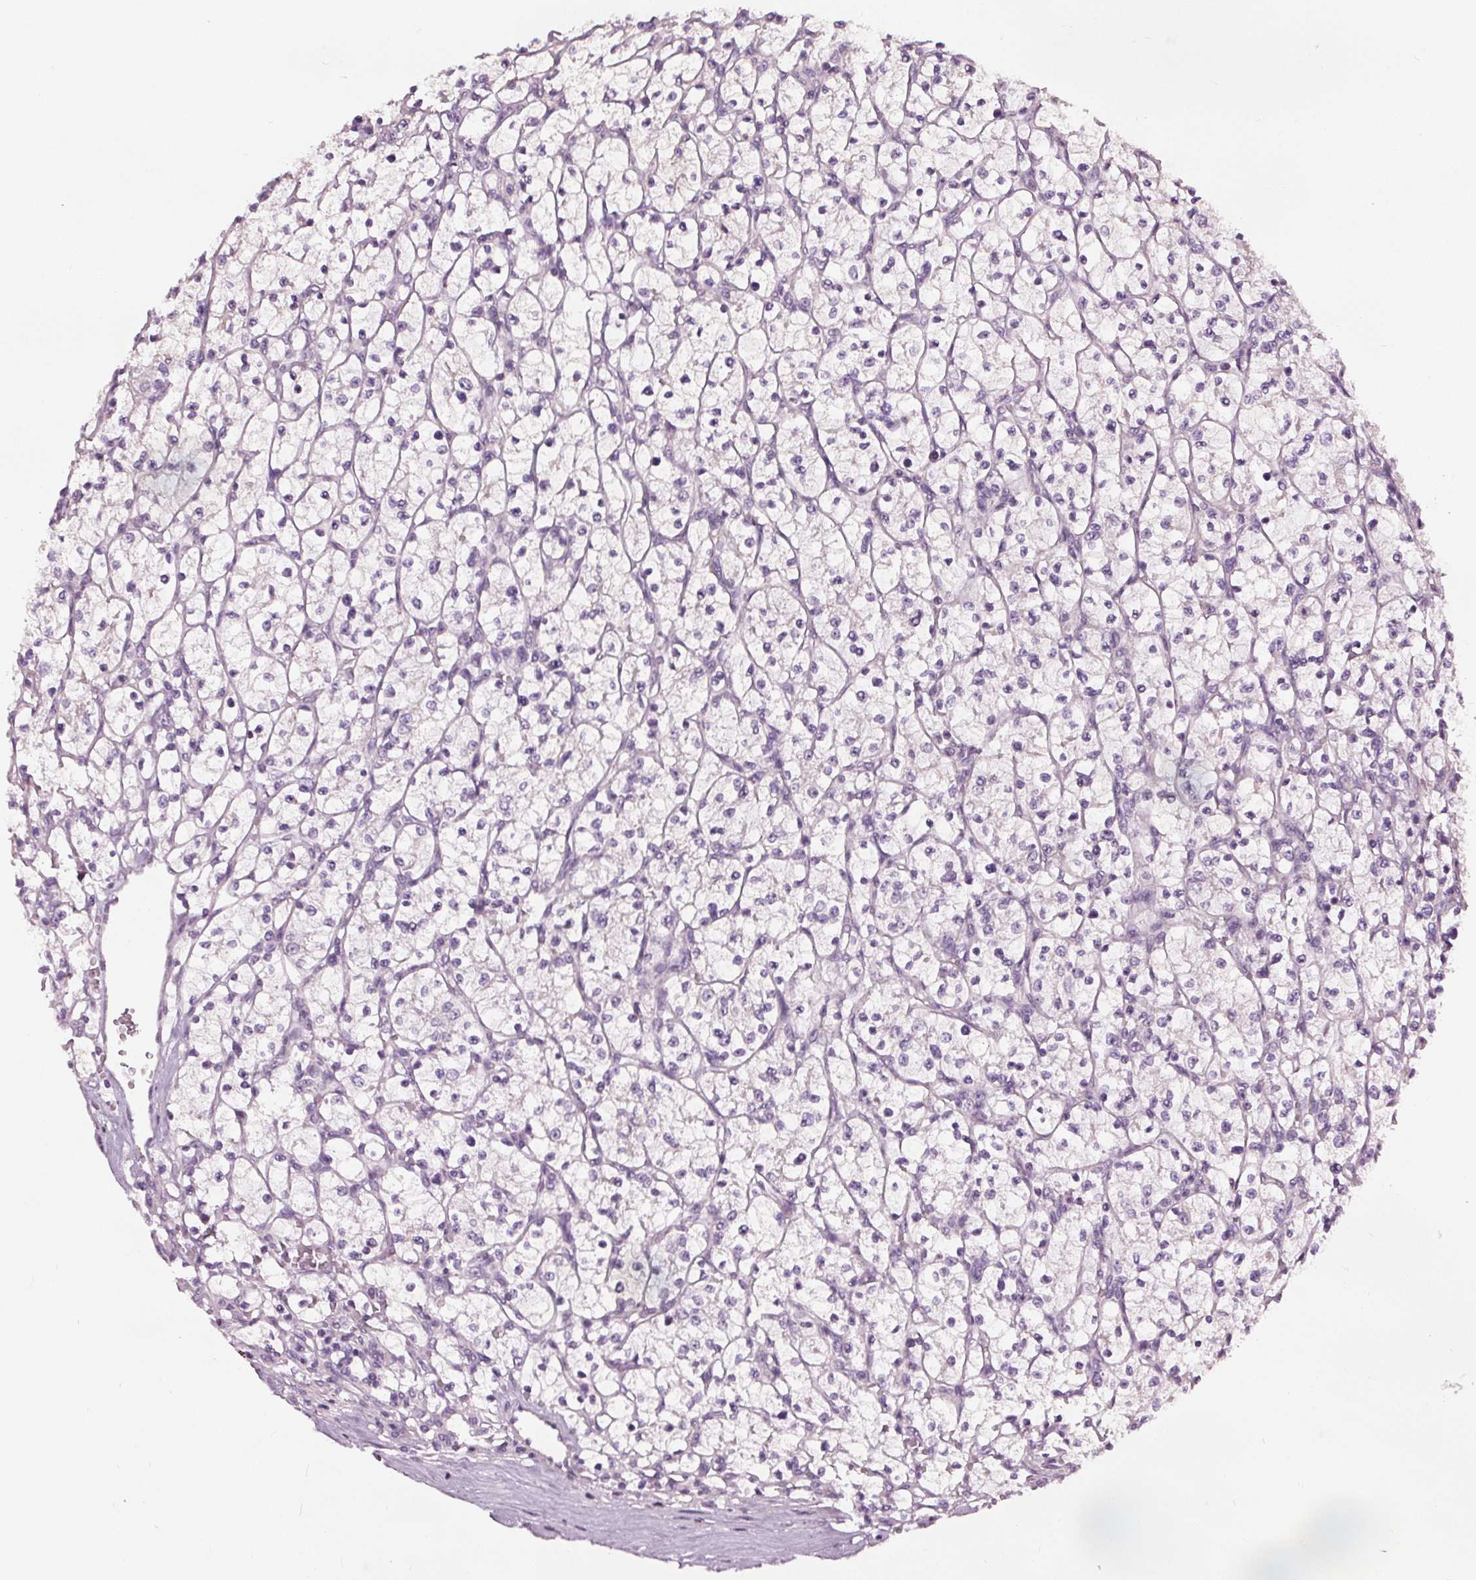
{"staining": {"intensity": "negative", "quantity": "none", "location": "none"}, "tissue": "renal cancer", "cell_type": "Tumor cells", "image_type": "cancer", "snomed": [{"axis": "morphology", "description": "Adenocarcinoma, NOS"}, {"axis": "topography", "description": "Kidney"}], "caption": "Immunohistochemical staining of renal cancer exhibits no significant positivity in tumor cells. (DAB immunohistochemistry visualized using brightfield microscopy, high magnification).", "gene": "RASA1", "patient": {"sex": "female", "age": 64}}